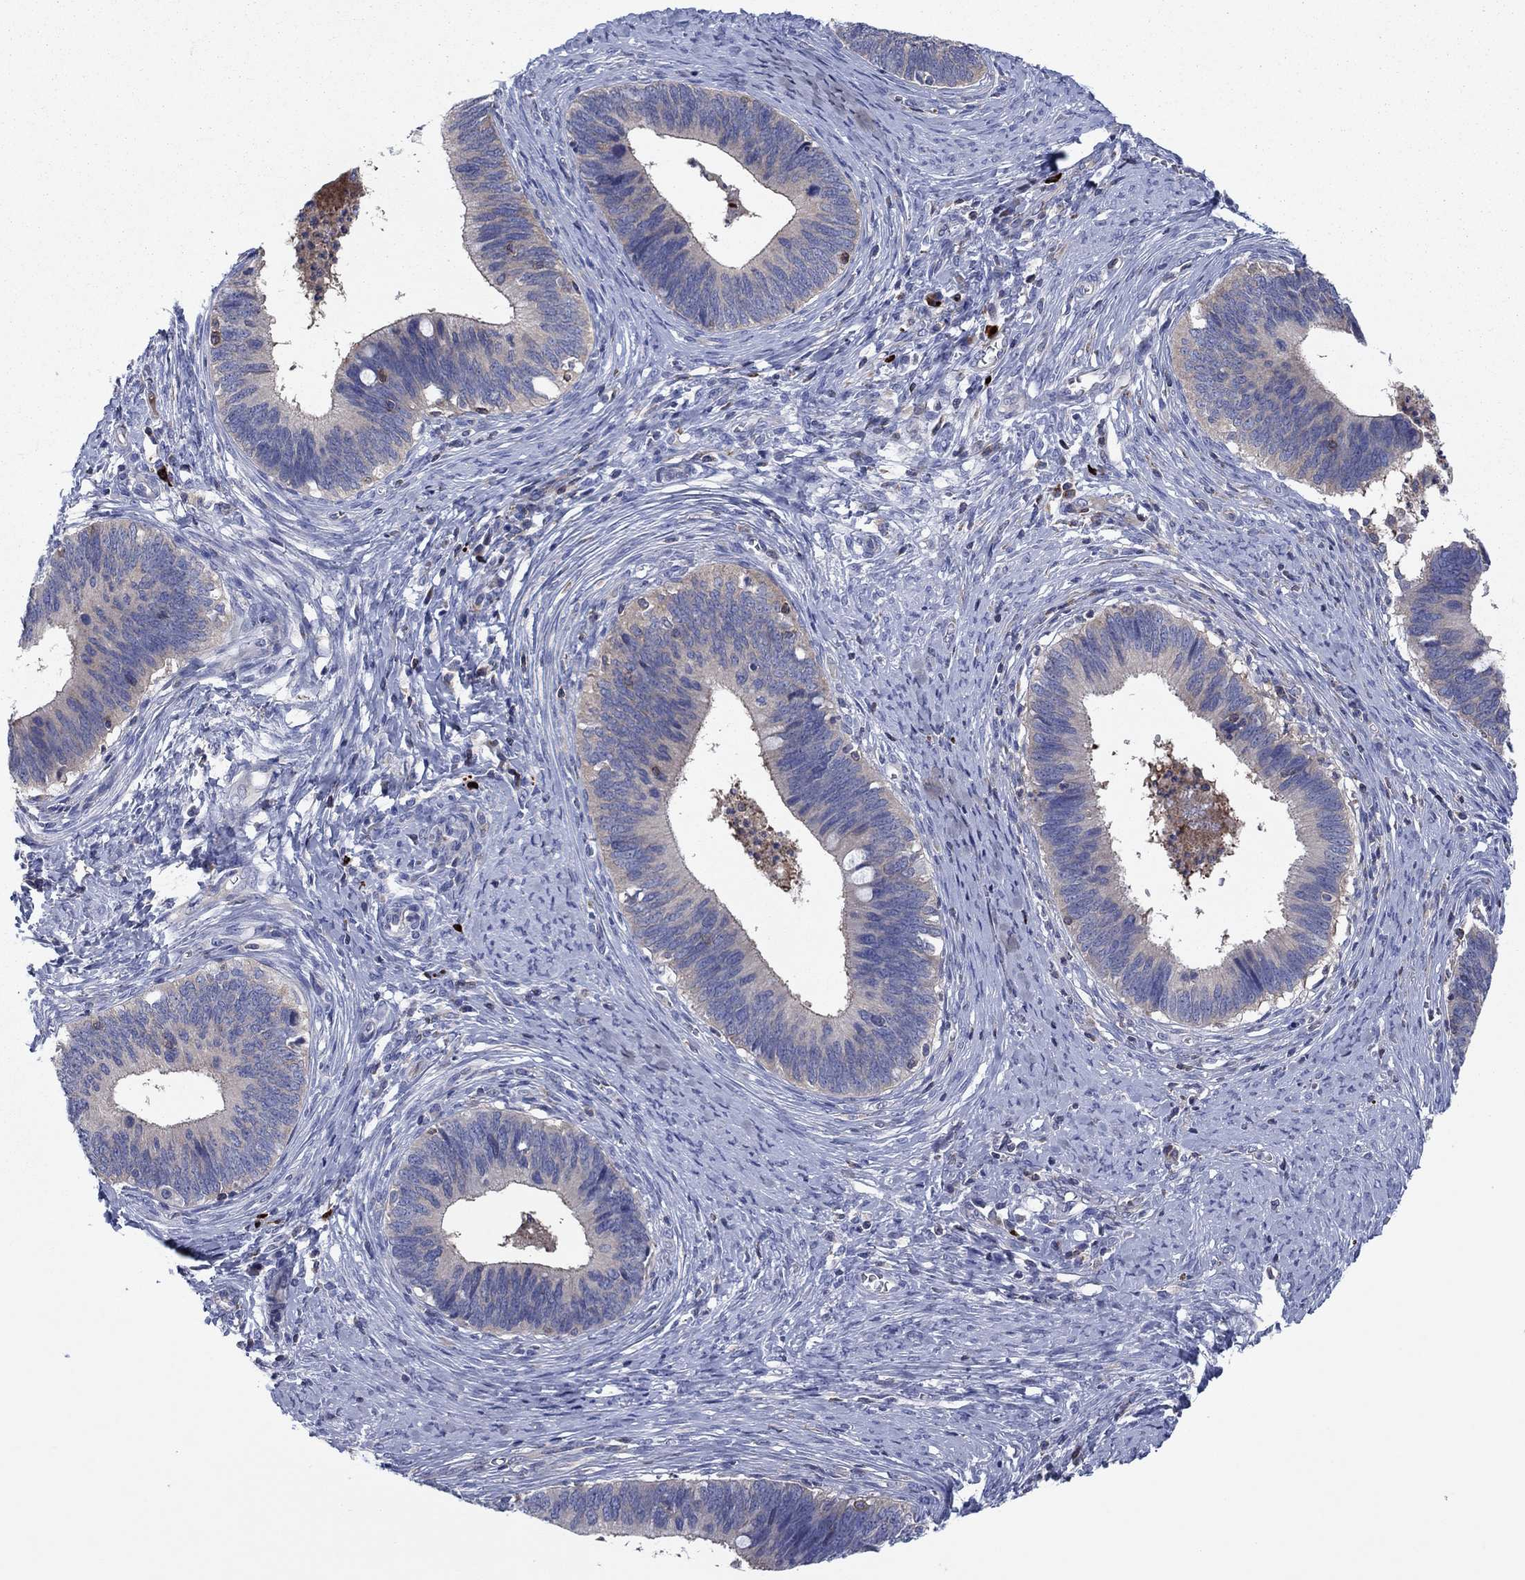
{"staining": {"intensity": "moderate", "quantity": "<25%", "location": "cytoplasmic/membranous"}, "tissue": "cervical cancer", "cell_type": "Tumor cells", "image_type": "cancer", "snomed": [{"axis": "morphology", "description": "Adenocarcinoma, NOS"}, {"axis": "topography", "description": "Cervix"}], "caption": "A photomicrograph of cervical adenocarcinoma stained for a protein displays moderate cytoplasmic/membranous brown staining in tumor cells.", "gene": "PVR", "patient": {"sex": "female", "age": 42}}